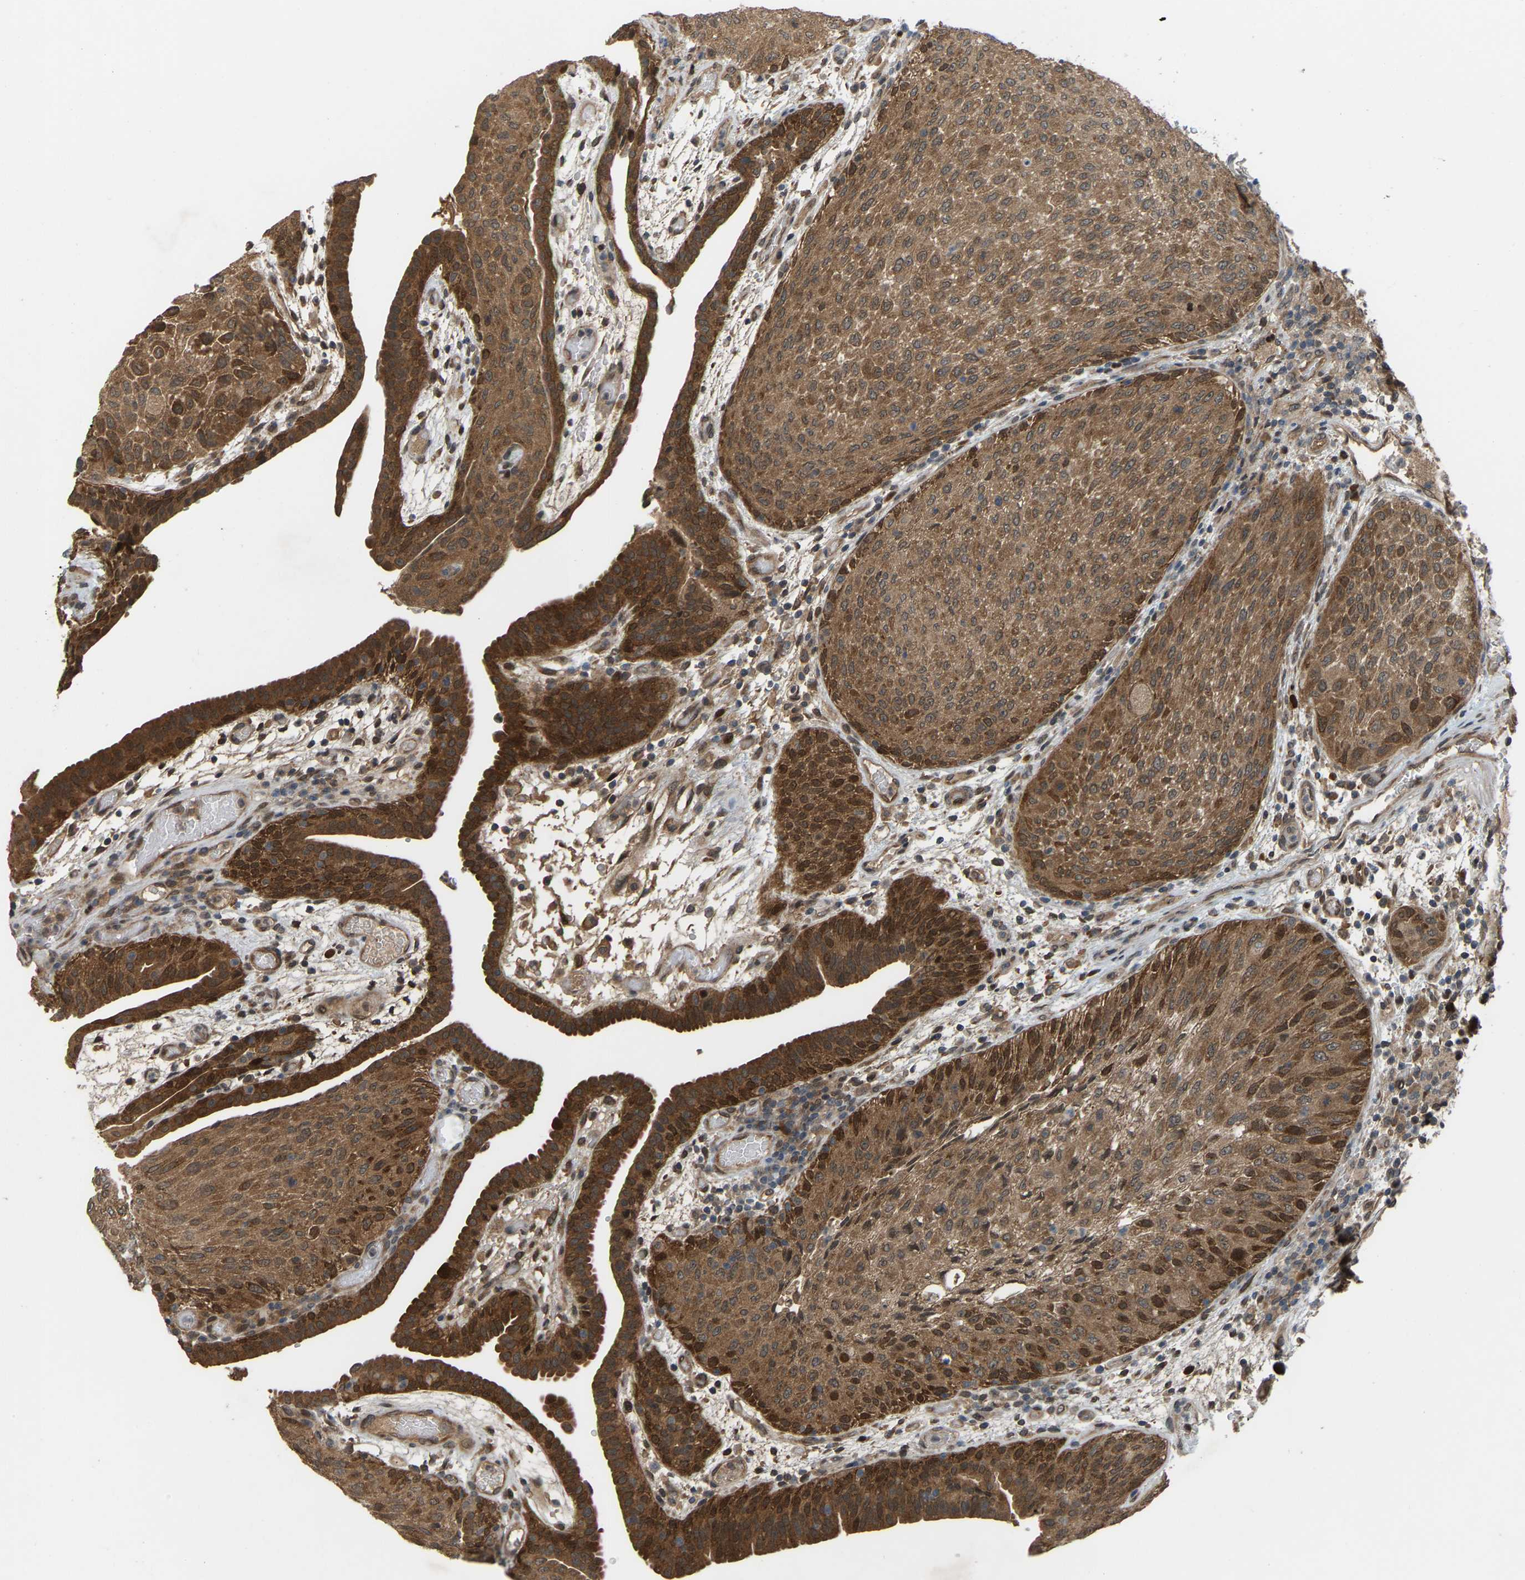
{"staining": {"intensity": "strong", "quantity": ">75%", "location": "cytoplasmic/membranous"}, "tissue": "urothelial cancer", "cell_type": "Tumor cells", "image_type": "cancer", "snomed": [{"axis": "morphology", "description": "Urothelial carcinoma, Low grade"}, {"axis": "morphology", "description": "Urothelial carcinoma, High grade"}, {"axis": "topography", "description": "Urinary bladder"}], "caption": "DAB (3,3'-diaminobenzidine) immunohistochemical staining of human urothelial carcinoma (high-grade) demonstrates strong cytoplasmic/membranous protein expression in approximately >75% of tumor cells.", "gene": "CROT", "patient": {"sex": "male", "age": 35}}